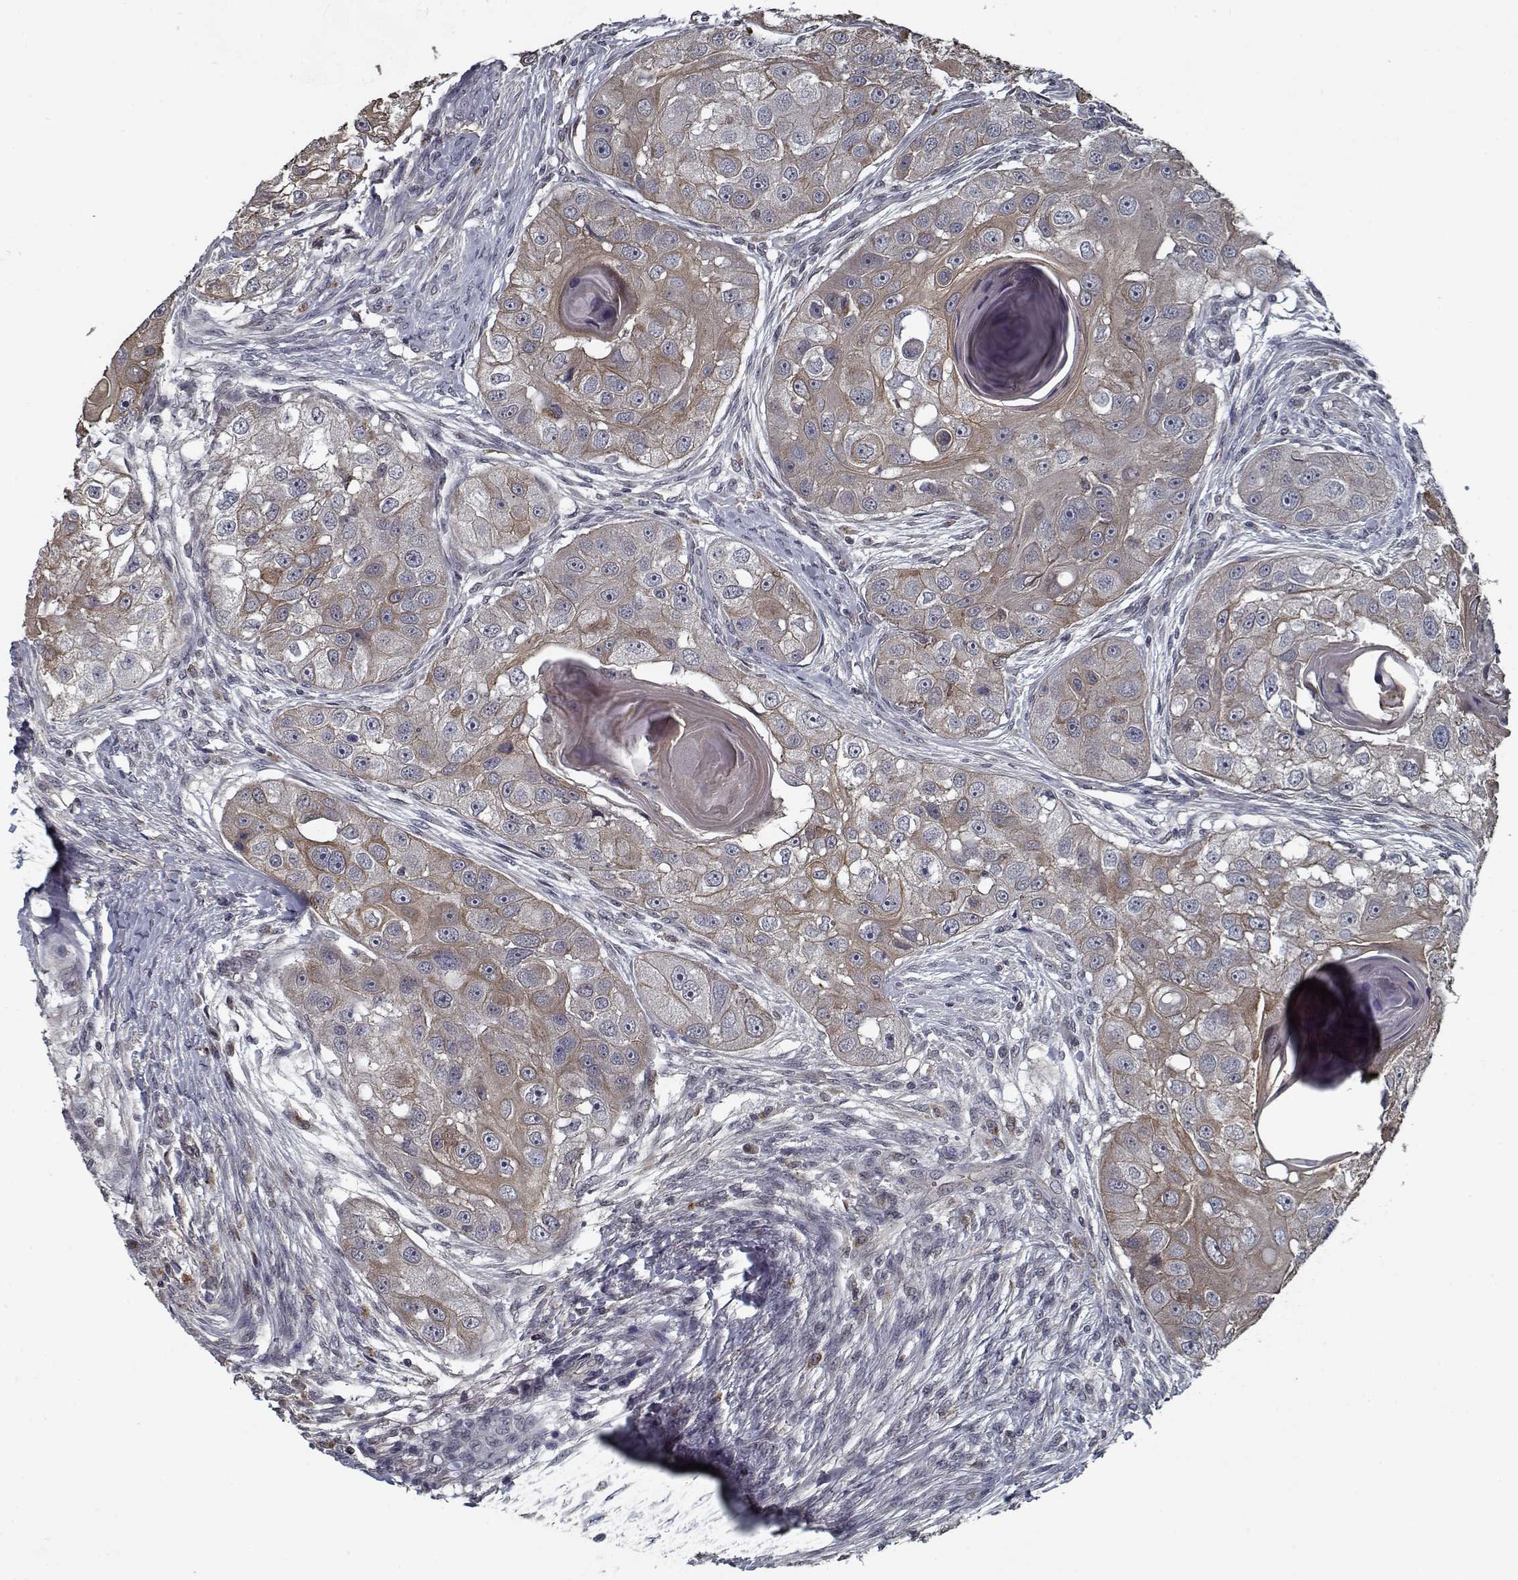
{"staining": {"intensity": "weak", "quantity": ">75%", "location": "cytoplasmic/membranous"}, "tissue": "head and neck cancer", "cell_type": "Tumor cells", "image_type": "cancer", "snomed": [{"axis": "morphology", "description": "Squamous cell carcinoma, NOS"}, {"axis": "topography", "description": "Head-Neck"}], "caption": "Tumor cells demonstrate low levels of weak cytoplasmic/membranous expression in about >75% of cells in human head and neck cancer (squamous cell carcinoma).", "gene": "NLK", "patient": {"sex": "male", "age": 51}}